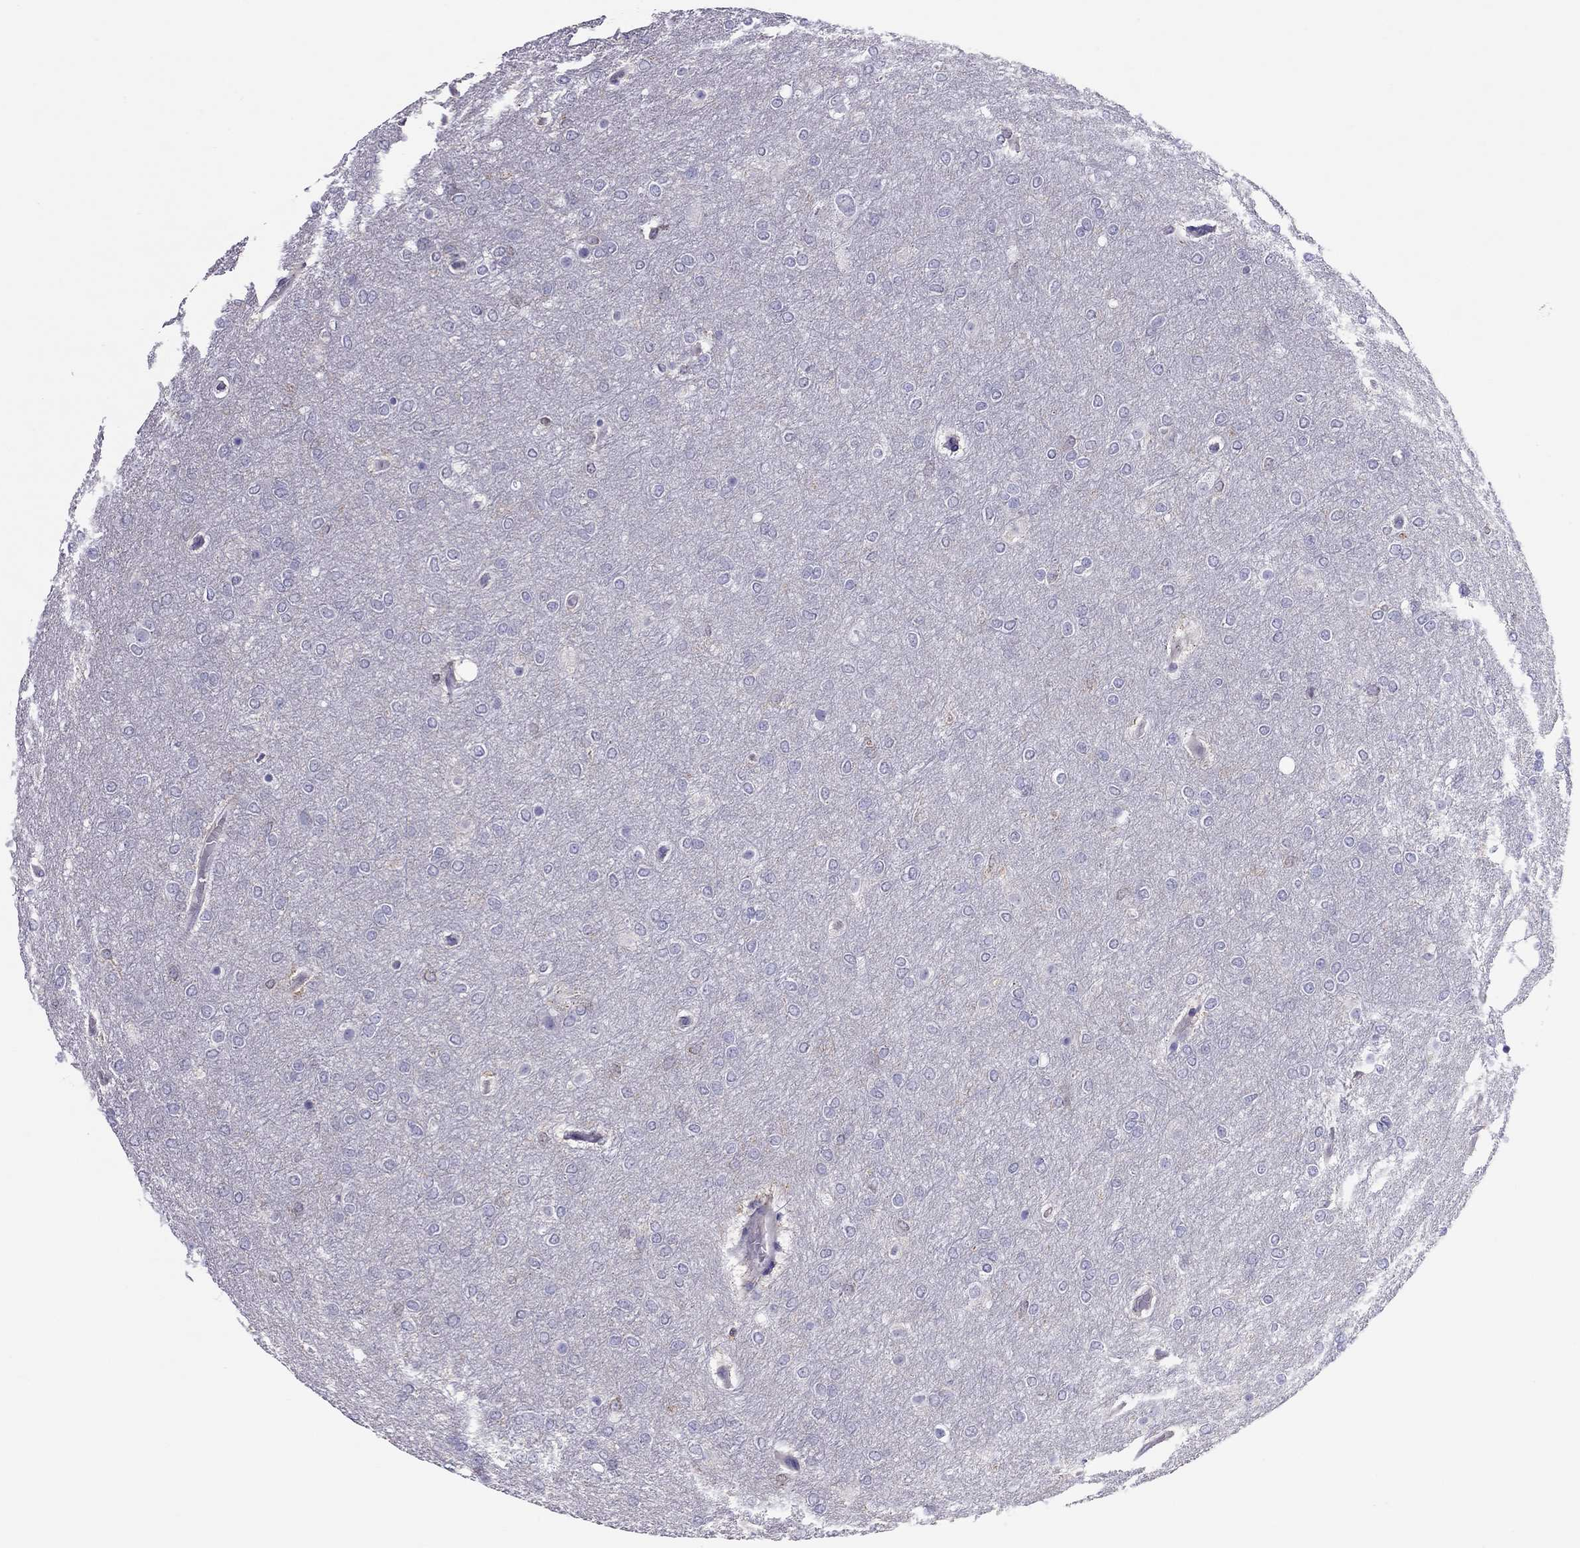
{"staining": {"intensity": "negative", "quantity": "none", "location": "none"}, "tissue": "glioma", "cell_type": "Tumor cells", "image_type": "cancer", "snomed": [{"axis": "morphology", "description": "Glioma, malignant, High grade"}, {"axis": "topography", "description": "Brain"}], "caption": "The image exhibits no significant expression in tumor cells of malignant high-grade glioma.", "gene": "TEX22", "patient": {"sex": "female", "age": 61}}